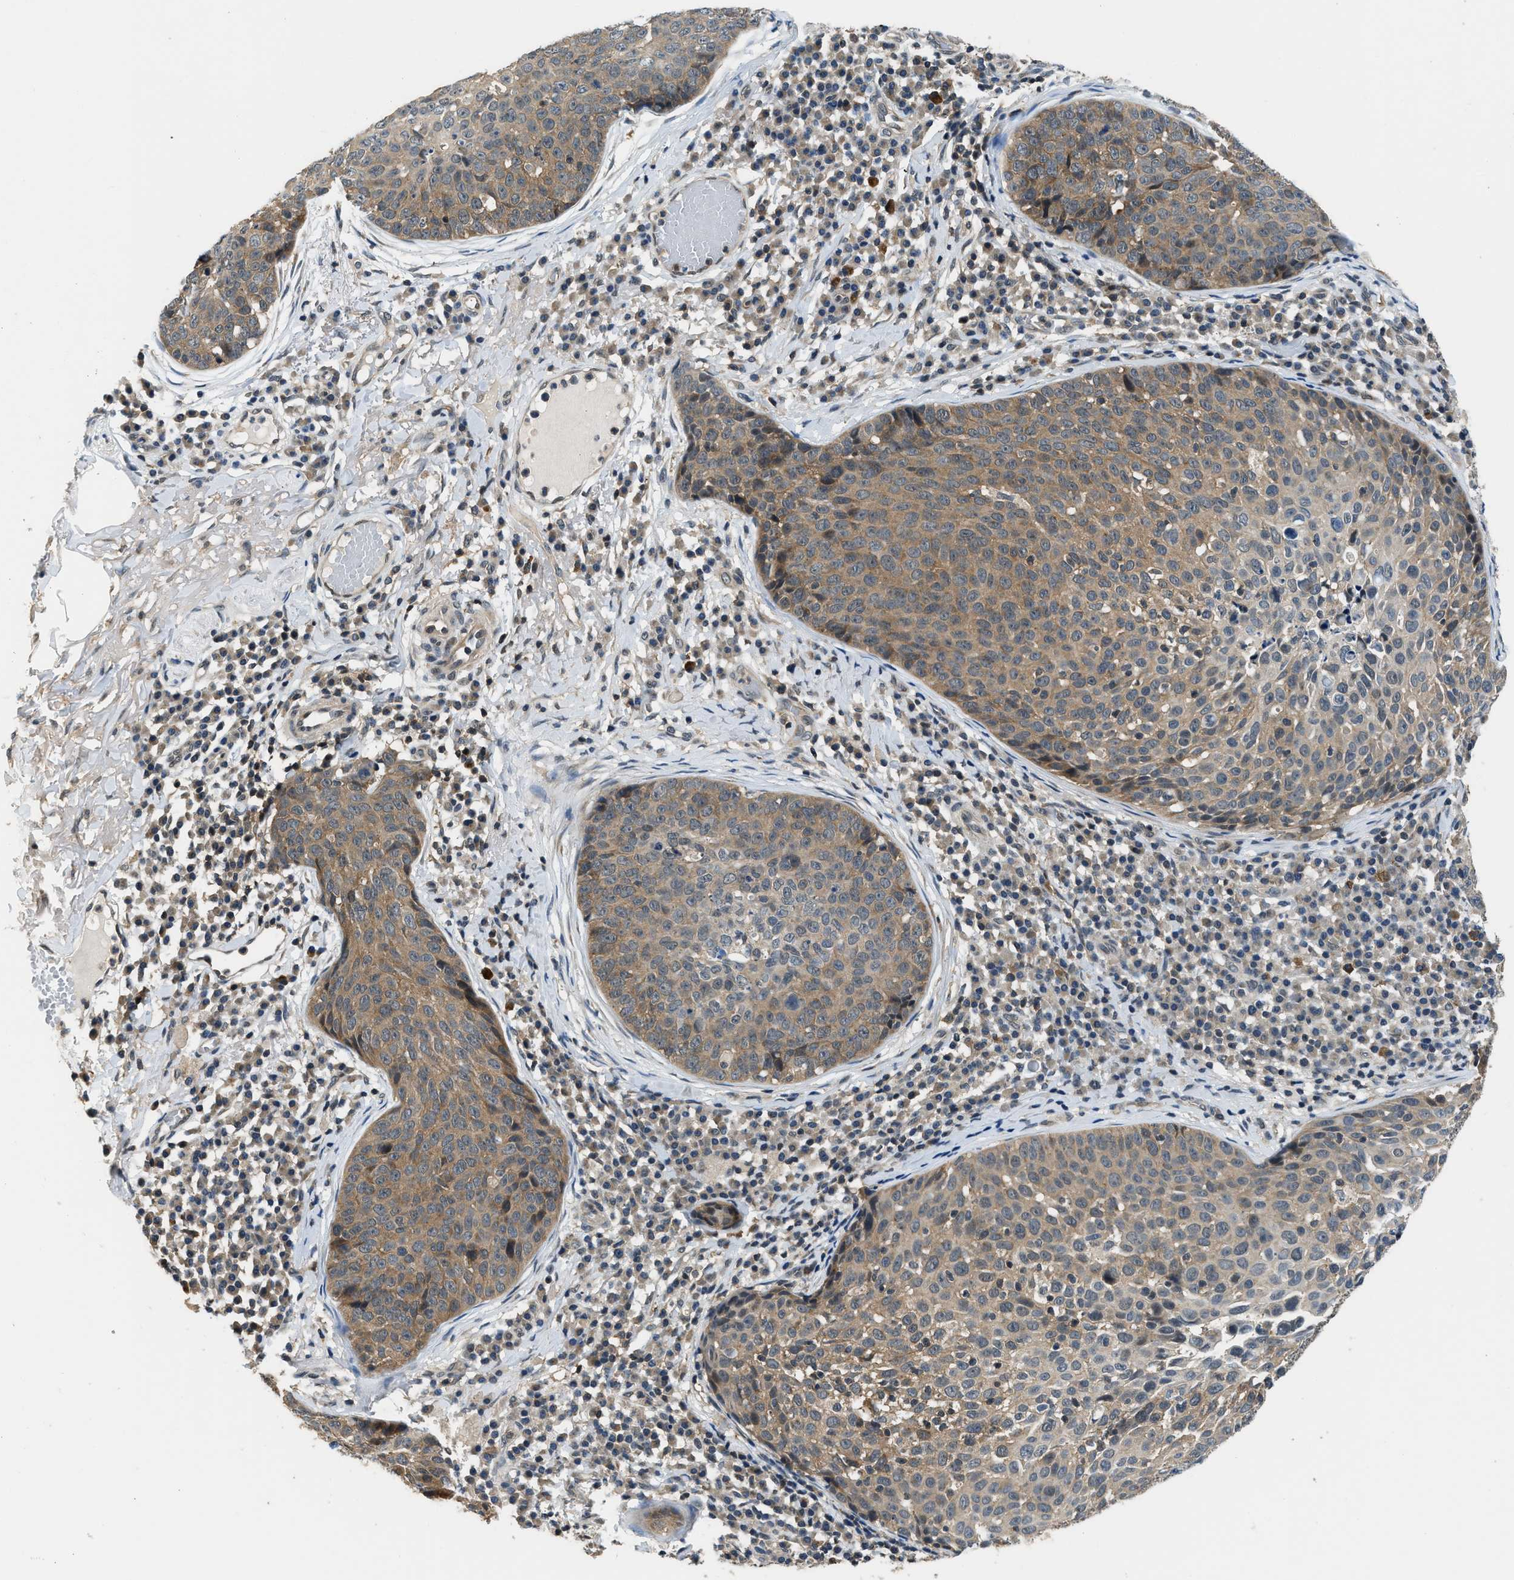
{"staining": {"intensity": "moderate", "quantity": ">75%", "location": "cytoplasmic/membranous"}, "tissue": "skin cancer", "cell_type": "Tumor cells", "image_type": "cancer", "snomed": [{"axis": "morphology", "description": "Squamous cell carcinoma in situ, NOS"}, {"axis": "morphology", "description": "Squamous cell carcinoma, NOS"}, {"axis": "topography", "description": "Skin"}], "caption": "Immunohistochemistry (IHC) histopathology image of neoplastic tissue: human skin cancer (squamous cell carcinoma) stained using immunohistochemistry demonstrates medium levels of moderate protein expression localized specifically in the cytoplasmic/membranous of tumor cells, appearing as a cytoplasmic/membranous brown color.", "gene": "MTMR1", "patient": {"sex": "male", "age": 93}}